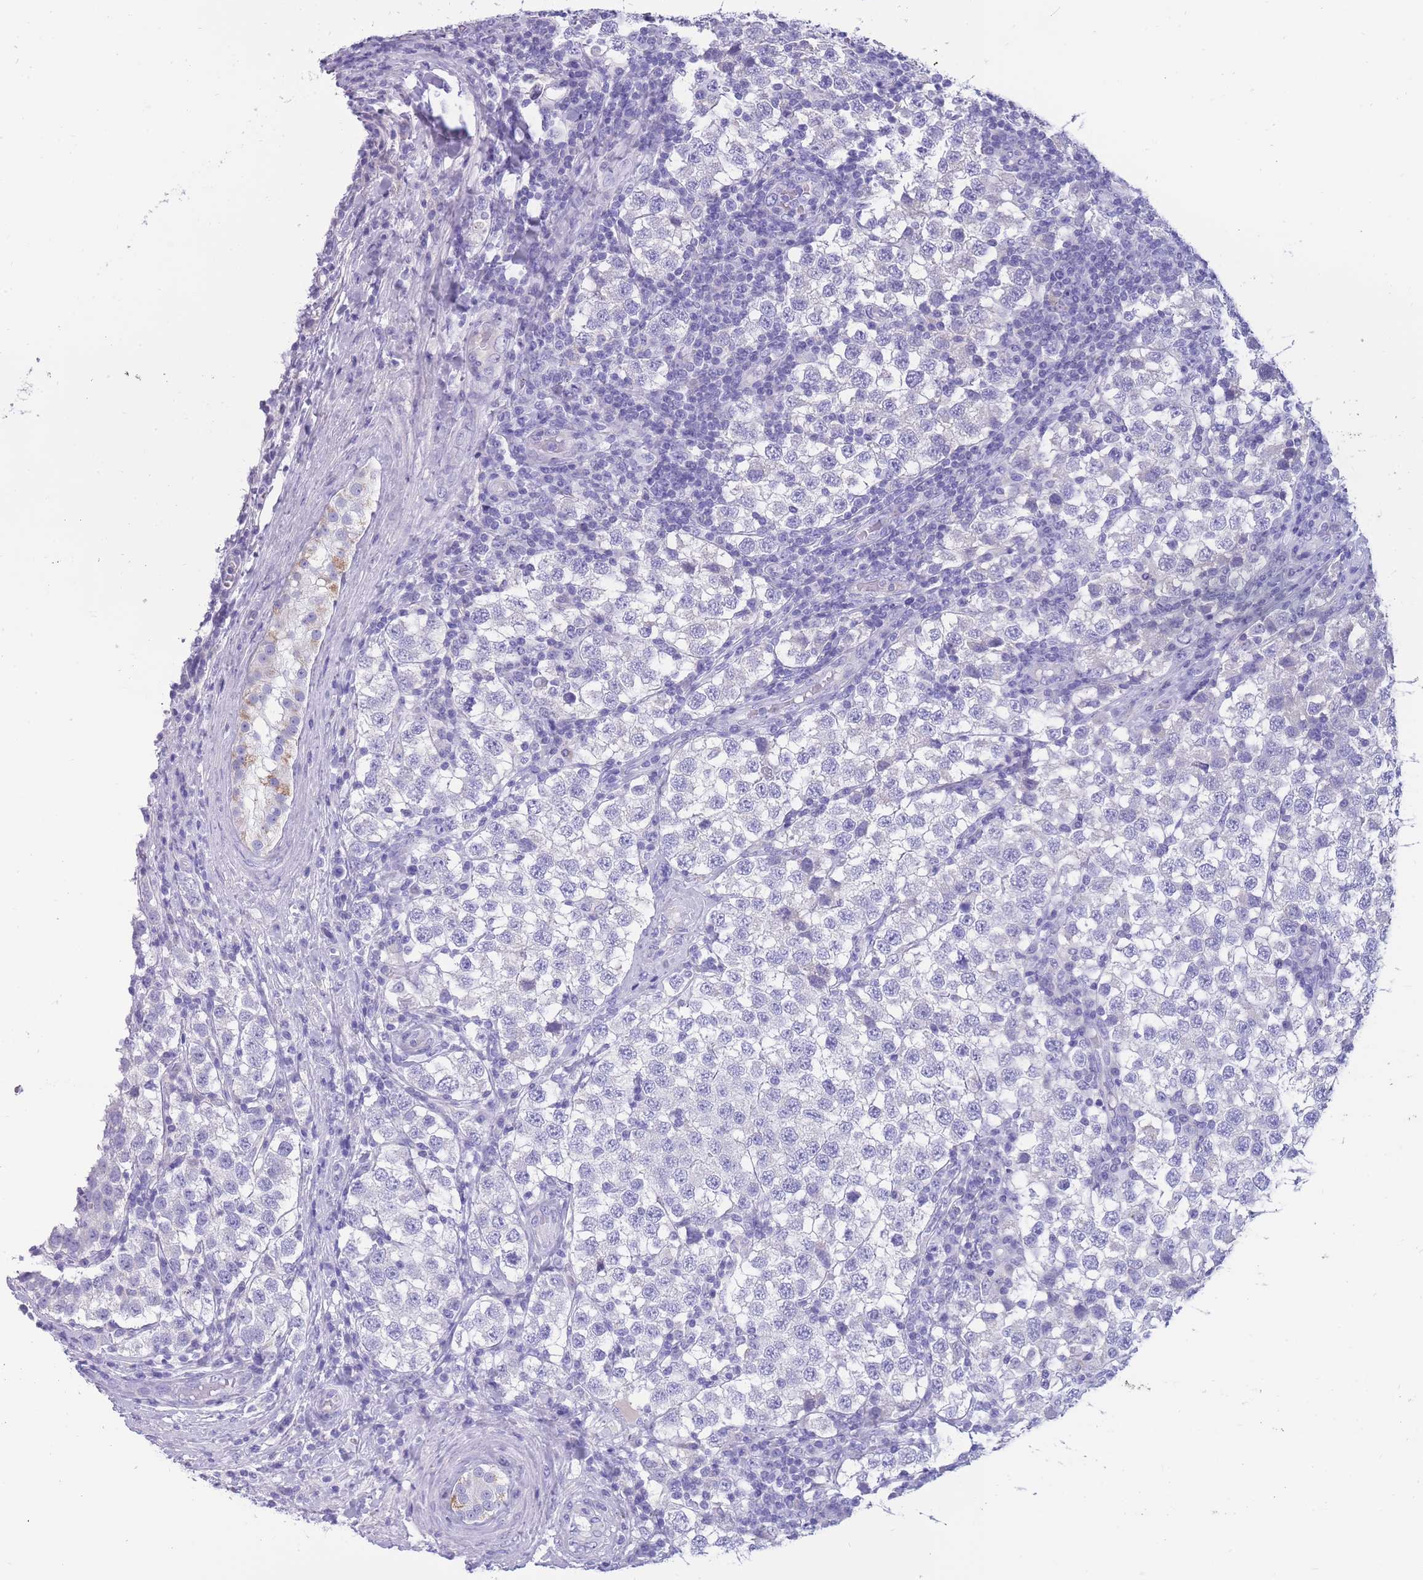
{"staining": {"intensity": "negative", "quantity": "none", "location": "none"}, "tissue": "testis cancer", "cell_type": "Tumor cells", "image_type": "cancer", "snomed": [{"axis": "morphology", "description": "Seminoma, NOS"}, {"axis": "topography", "description": "Testis"}], "caption": "Tumor cells are negative for protein expression in human seminoma (testis). (Immunohistochemistry (ihc), brightfield microscopy, high magnification).", "gene": "INTS2", "patient": {"sex": "male", "age": 34}}